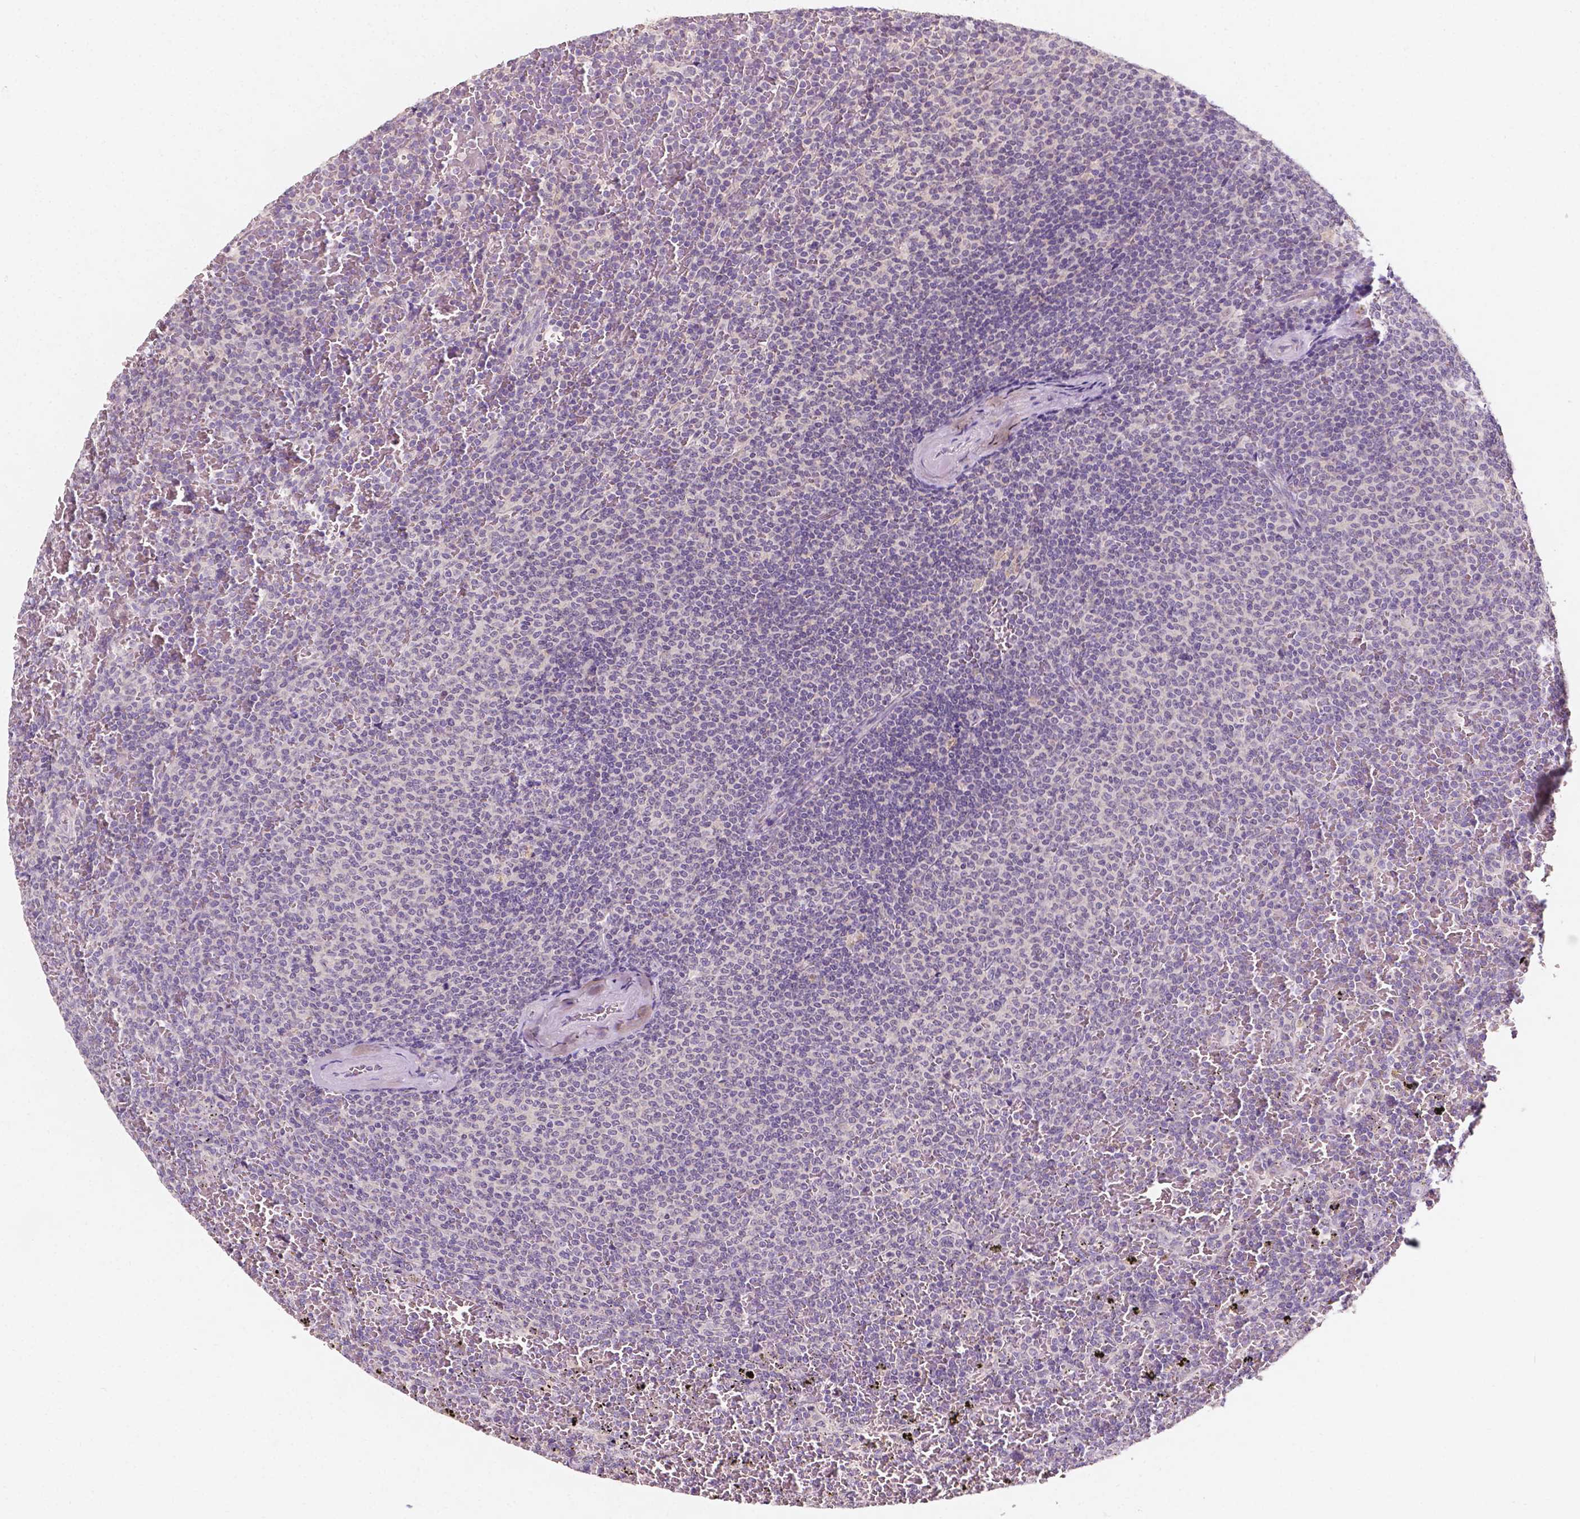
{"staining": {"intensity": "negative", "quantity": "none", "location": "none"}, "tissue": "lymphoma", "cell_type": "Tumor cells", "image_type": "cancer", "snomed": [{"axis": "morphology", "description": "Malignant lymphoma, non-Hodgkin's type, Low grade"}, {"axis": "topography", "description": "Spleen"}], "caption": "Lymphoma was stained to show a protein in brown. There is no significant expression in tumor cells.", "gene": "SIRT2", "patient": {"sex": "female", "age": 77}}